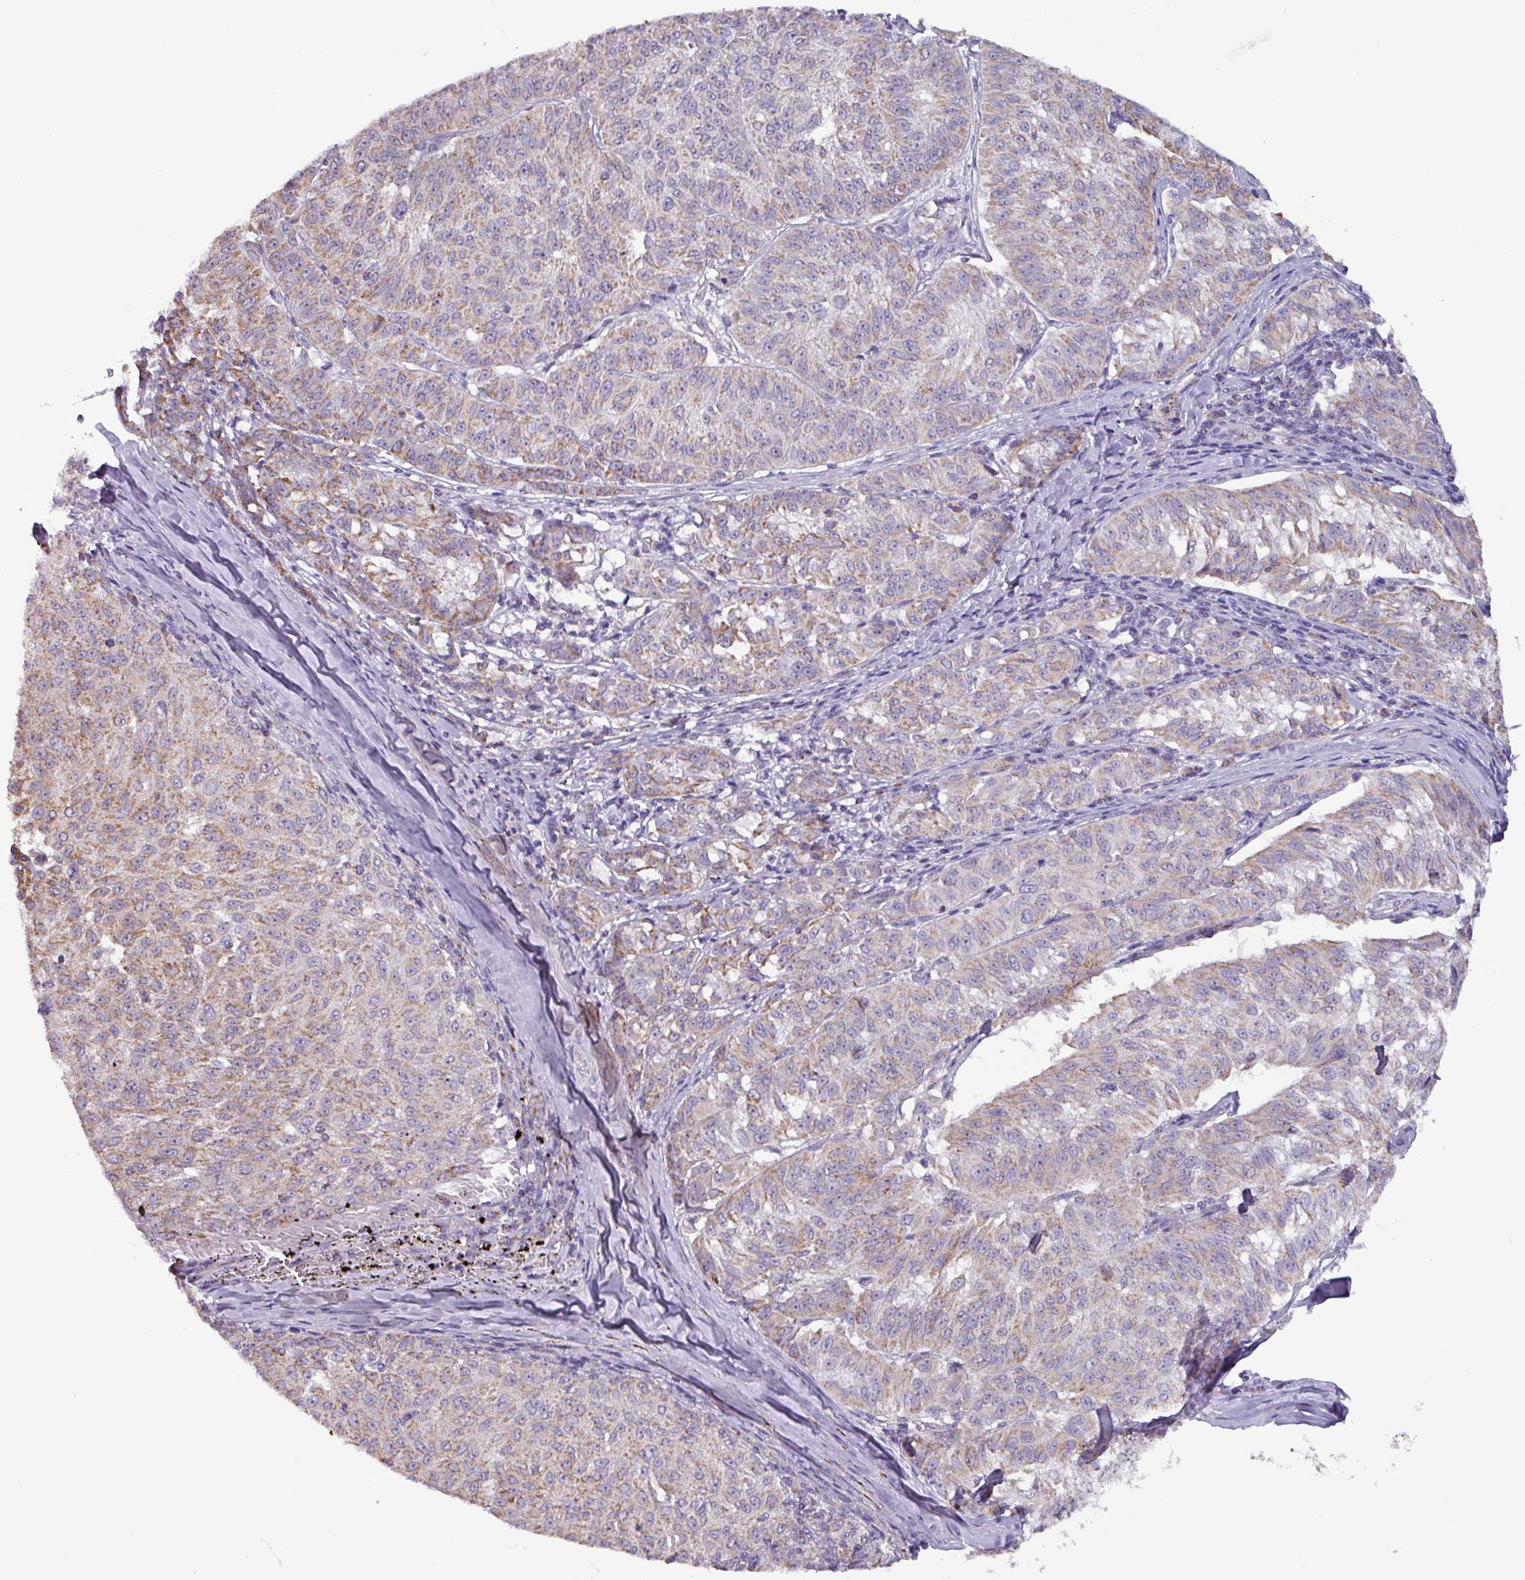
{"staining": {"intensity": "weak", "quantity": ">75%", "location": "cytoplasmic/membranous"}, "tissue": "melanoma", "cell_type": "Tumor cells", "image_type": "cancer", "snomed": [{"axis": "morphology", "description": "Malignant melanoma, NOS"}, {"axis": "topography", "description": "Skin"}], "caption": "Weak cytoplasmic/membranous positivity is identified in about >75% of tumor cells in melanoma.", "gene": "MT-ND4", "patient": {"sex": "female", "age": 72}}